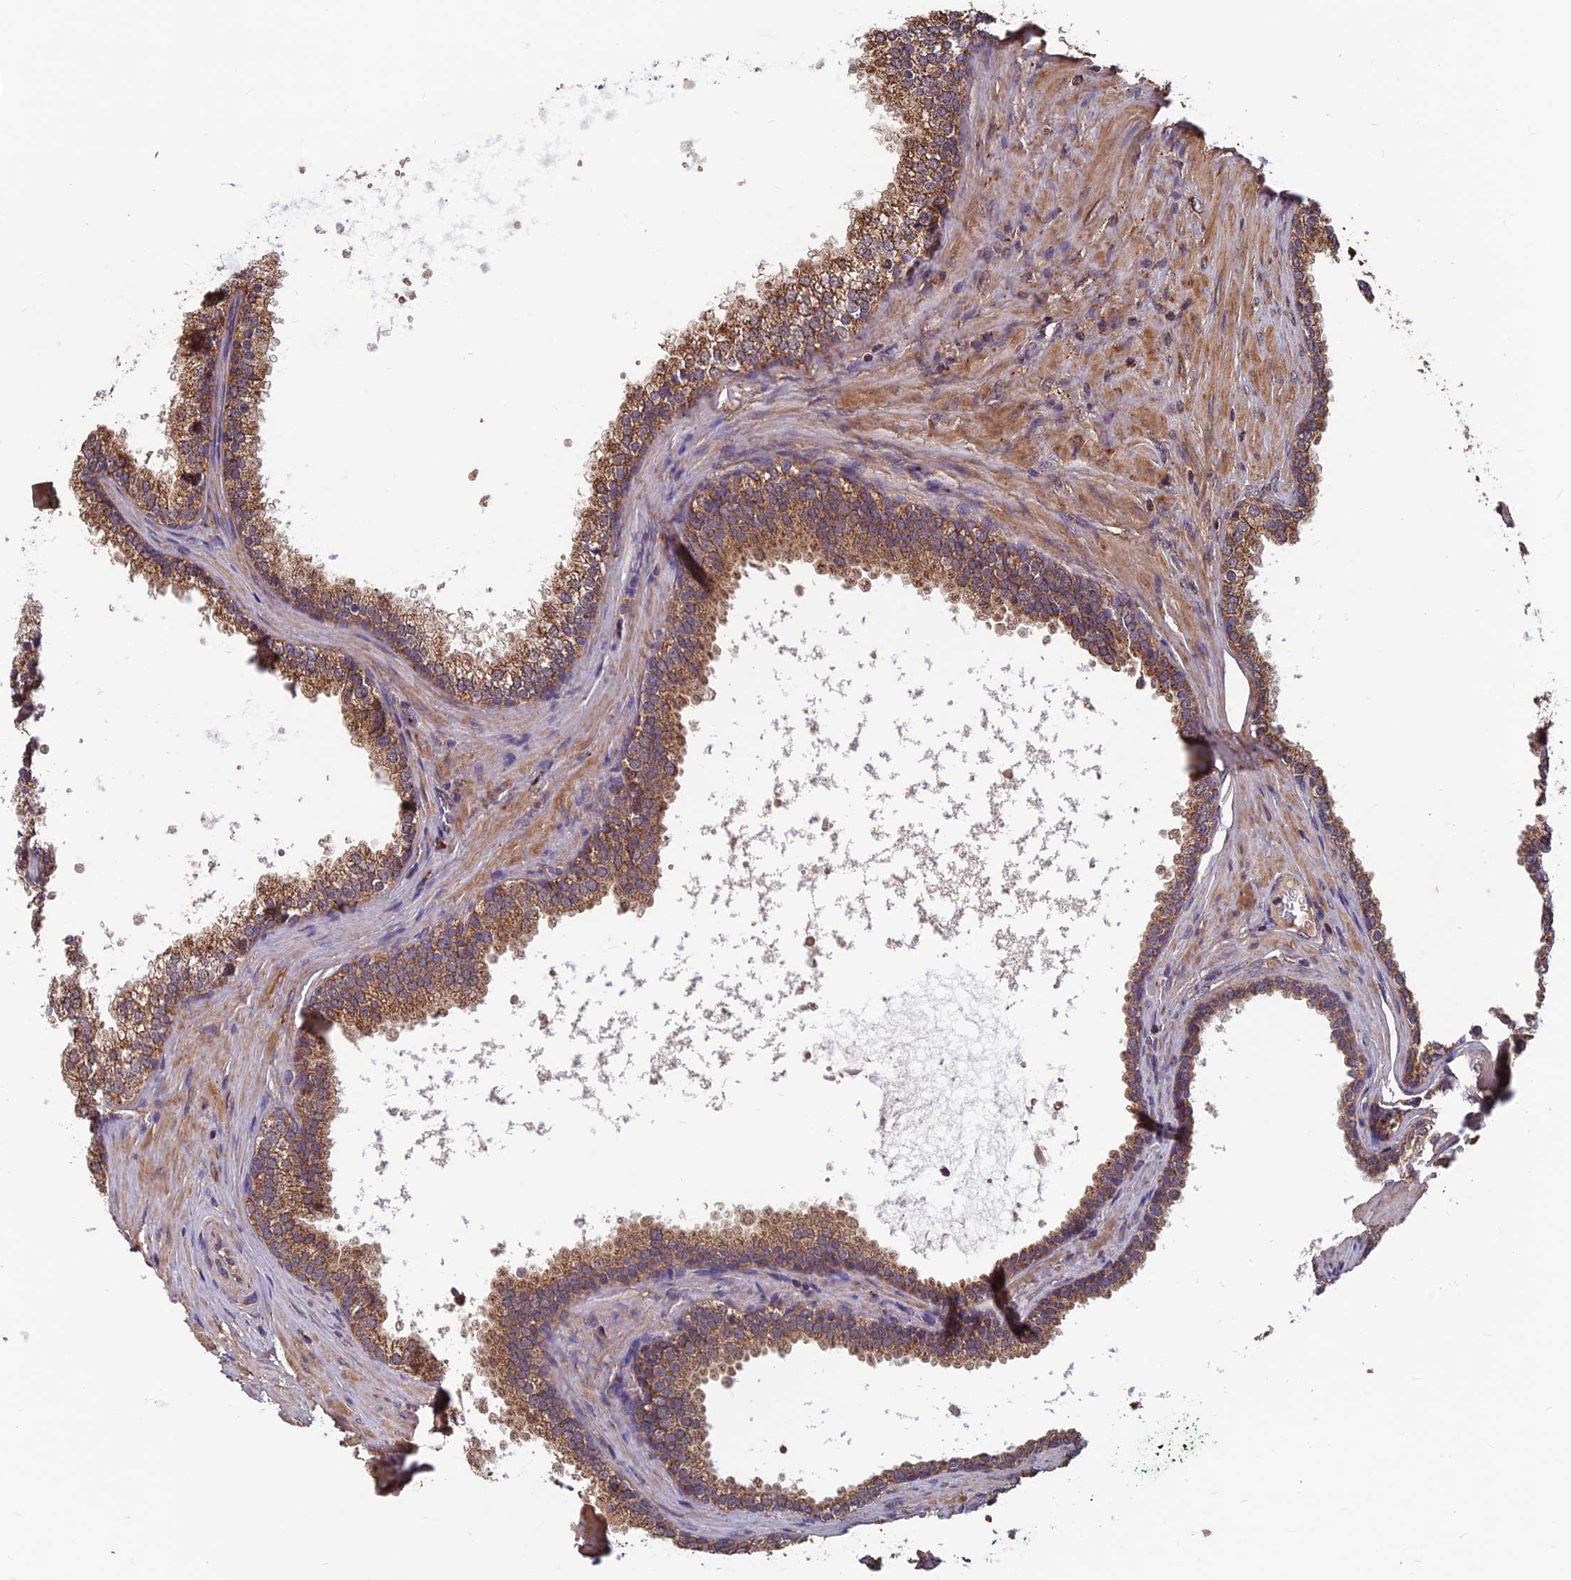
{"staining": {"intensity": "moderate", "quantity": ">75%", "location": "cytoplasmic/membranous"}, "tissue": "prostate", "cell_type": "Glandular cells", "image_type": "normal", "snomed": [{"axis": "morphology", "description": "Normal tissue, NOS"}, {"axis": "topography", "description": "Prostate"}], "caption": "A histopathology image of human prostate stained for a protein displays moderate cytoplasmic/membranous brown staining in glandular cells.", "gene": "CCDC15", "patient": {"sex": "male", "age": 60}}